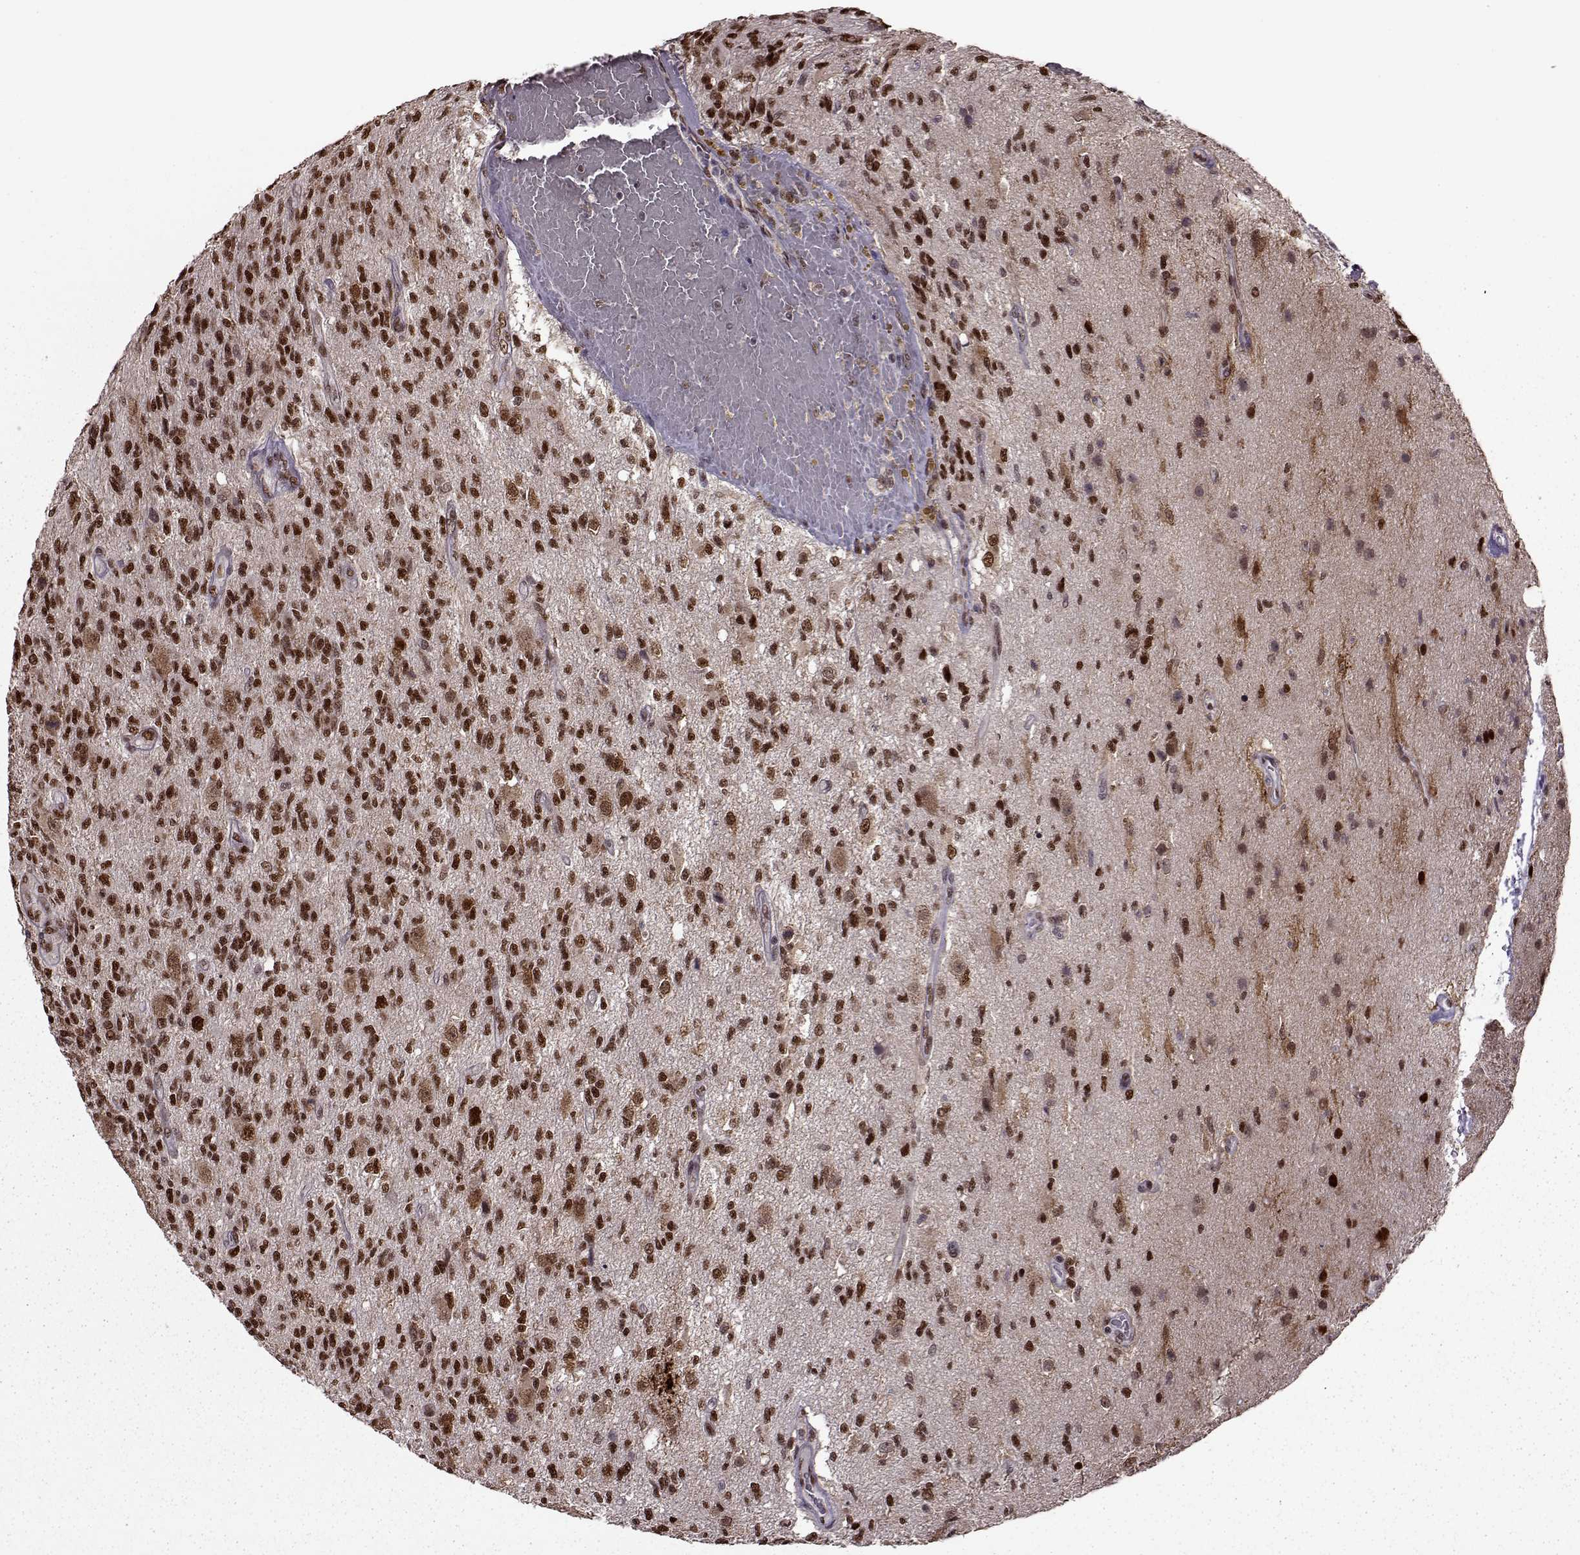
{"staining": {"intensity": "strong", "quantity": ">75%", "location": "nuclear"}, "tissue": "glioma", "cell_type": "Tumor cells", "image_type": "cancer", "snomed": [{"axis": "morphology", "description": "Glioma, malignant, High grade"}, {"axis": "topography", "description": "Brain"}], "caption": "Immunohistochemistry of human glioma shows high levels of strong nuclear staining in about >75% of tumor cells. (DAB IHC, brown staining for protein, blue staining for nuclei).", "gene": "FTO", "patient": {"sex": "male", "age": 56}}